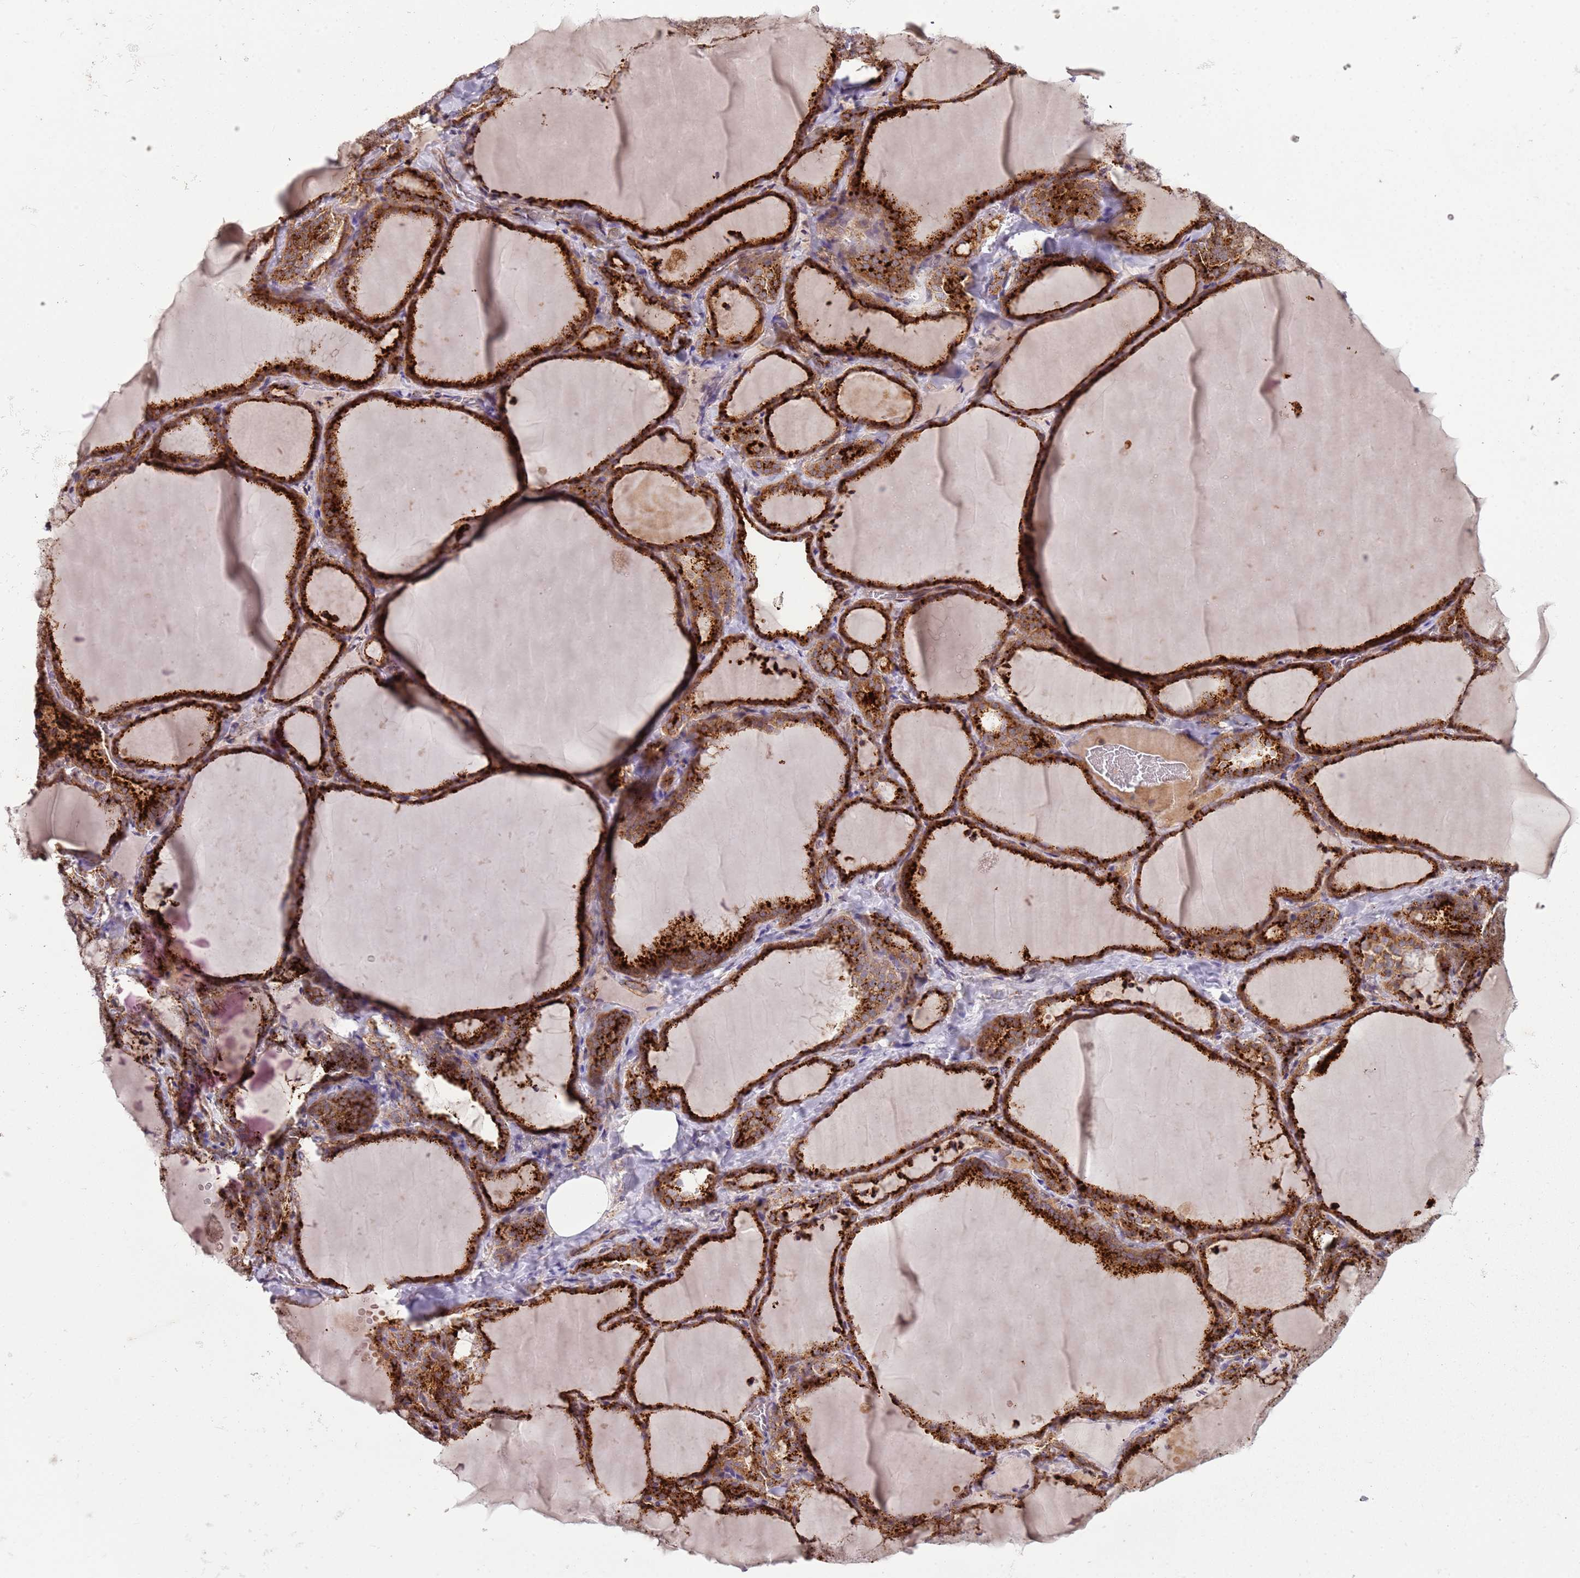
{"staining": {"intensity": "strong", "quantity": ">75%", "location": "cytoplasmic/membranous"}, "tissue": "thyroid gland", "cell_type": "Glandular cells", "image_type": "normal", "snomed": [{"axis": "morphology", "description": "Normal tissue, NOS"}, {"axis": "topography", "description": "Thyroid gland"}], "caption": "The histopathology image exhibits staining of unremarkable thyroid gland, revealing strong cytoplasmic/membranous protein positivity (brown color) within glandular cells. (Stains: DAB in brown, nuclei in blue, Microscopy: brightfield microscopy at high magnification).", "gene": "PVRIG", "patient": {"sex": "female", "age": 22}}